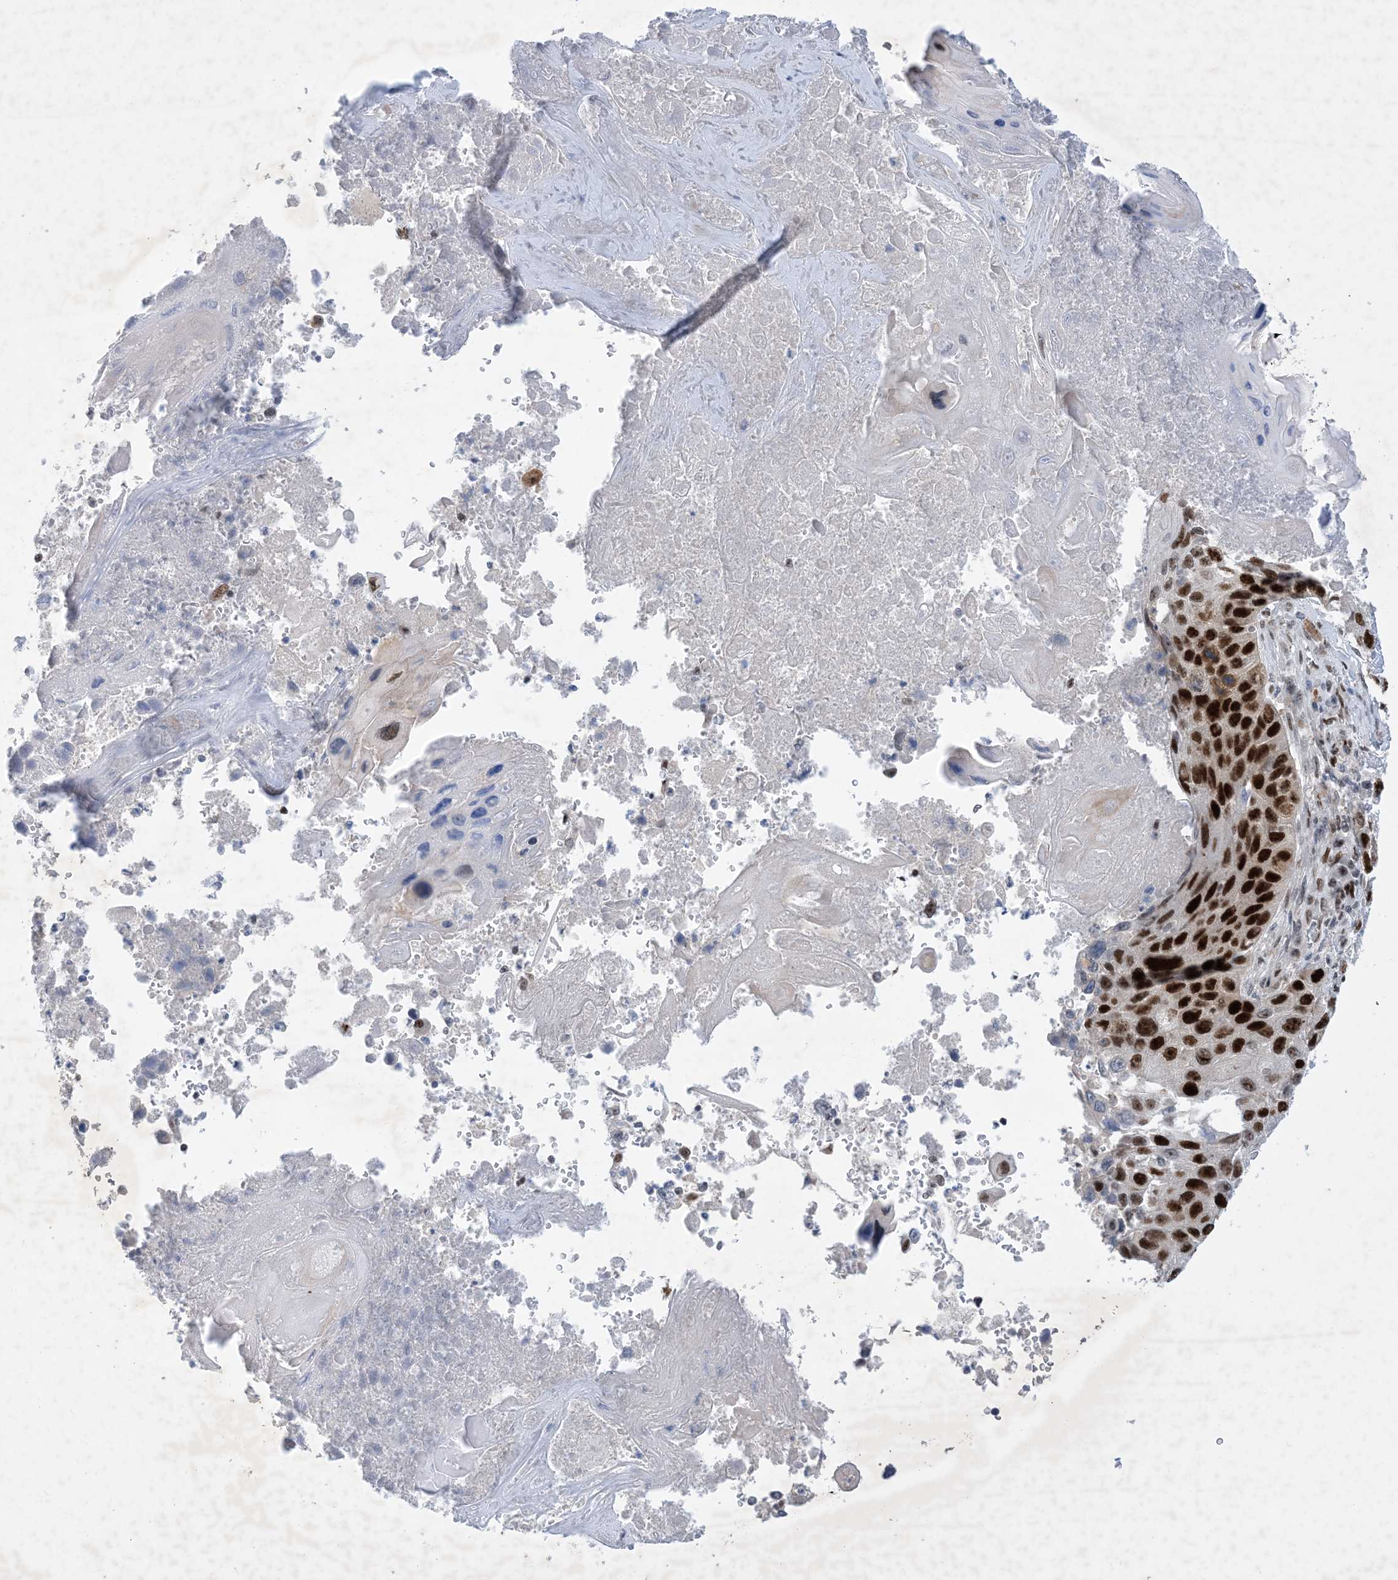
{"staining": {"intensity": "strong", "quantity": ">75%", "location": "nuclear"}, "tissue": "lung cancer", "cell_type": "Tumor cells", "image_type": "cancer", "snomed": [{"axis": "morphology", "description": "Squamous cell carcinoma, NOS"}, {"axis": "topography", "description": "Lung"}], "caption": "High-power microscopy captured an immunohistochemistry histopathology image of lung cancer (squamous cell carcinoma), revealing strong nuclear positivity in about >75% of tumor cells.", "gene": "TSPYL1", "patient": {"sex": "male", "age": 61}}